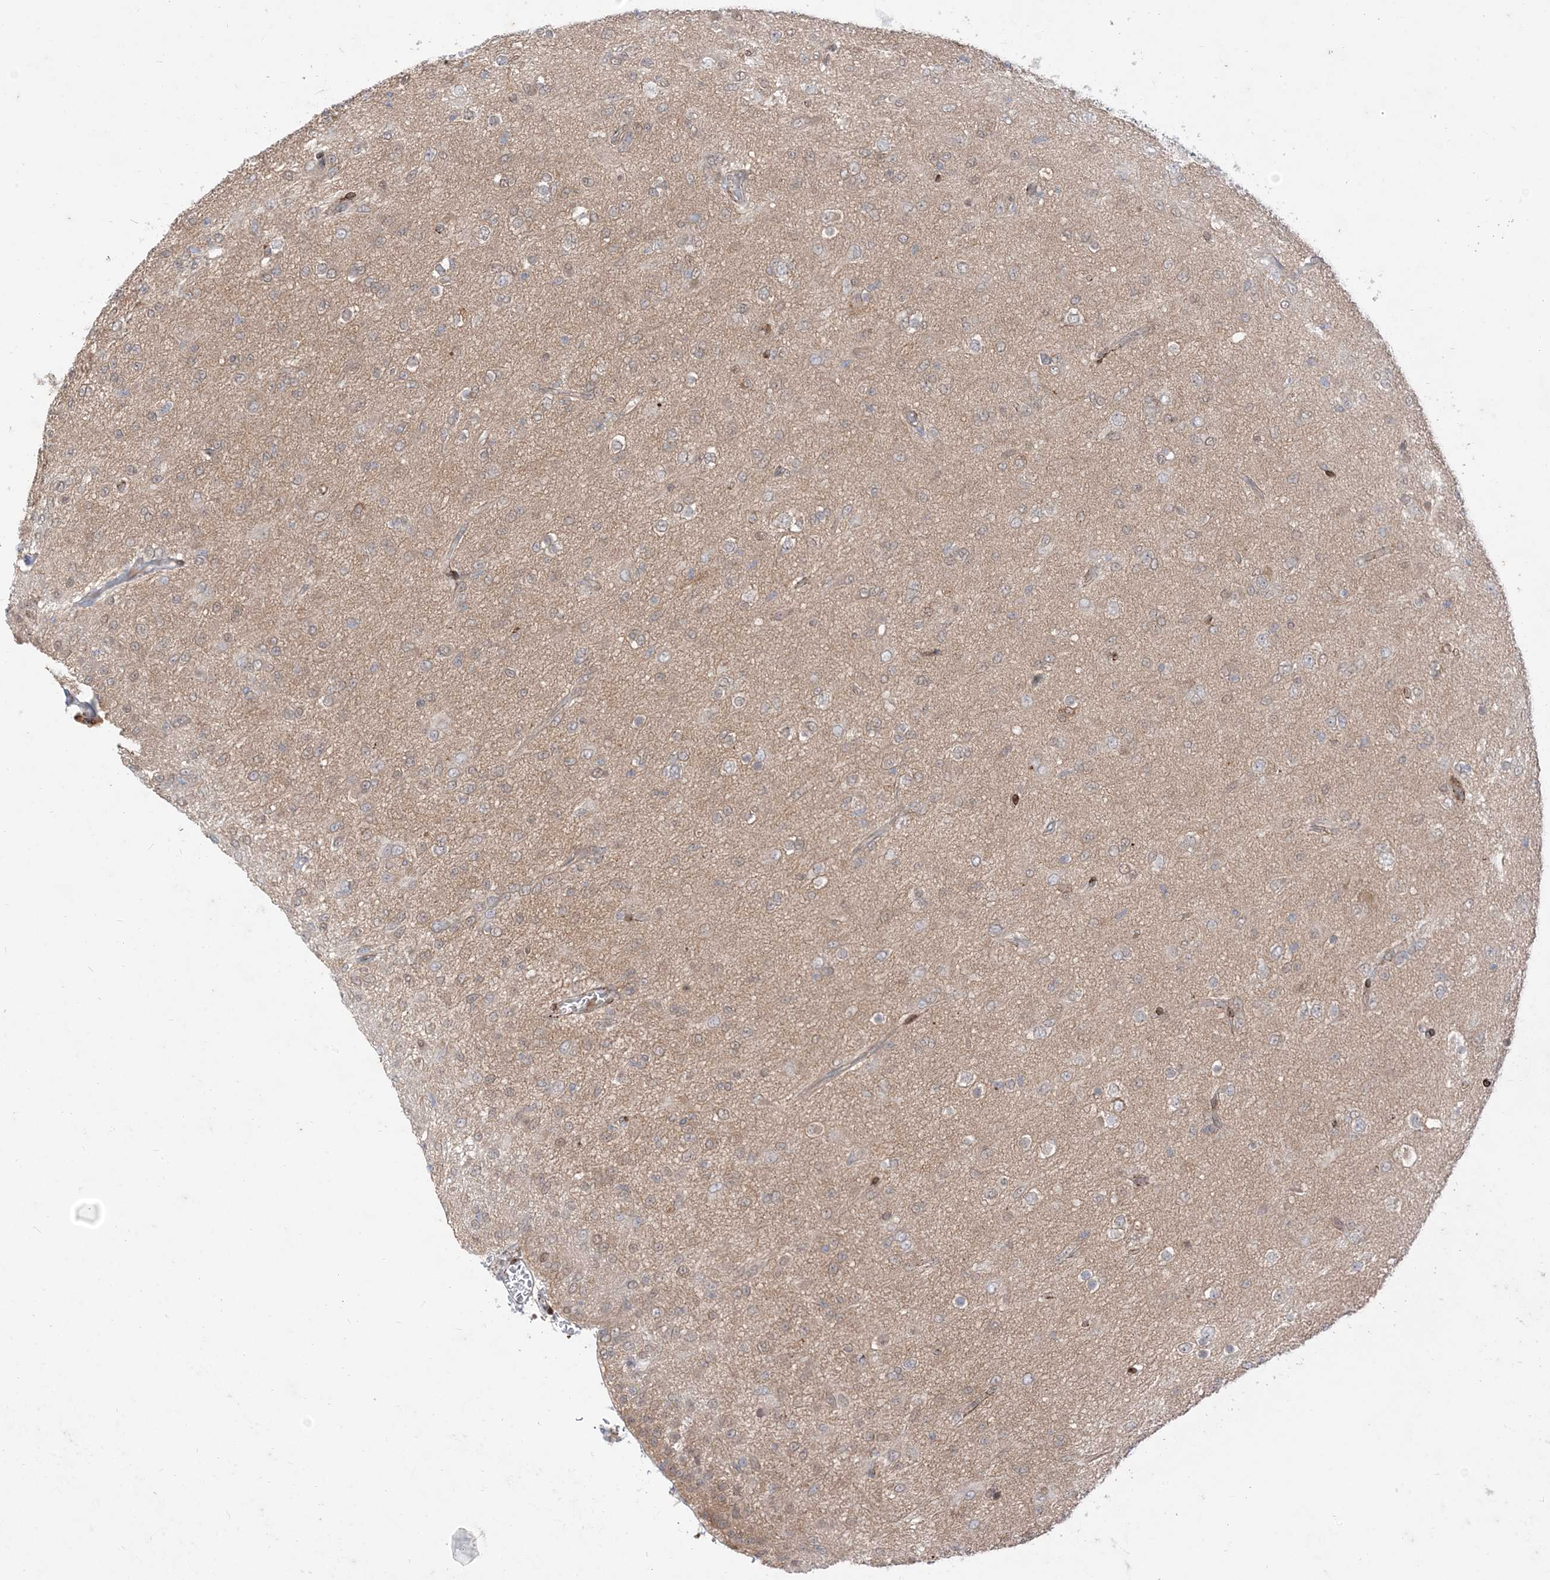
{"staining": {"intensity": "negative", "quantity": "none", "location": "none"}, "tissue": "glioma", "cell_type": "Tumor cells", "image_type": "cancer", "snomed": [{"axis": "morphology", "description": "Glioma, malignant, Low grade"}, {"axis": "topography", "description": "Brain"}], "caption": "DAB immunohistochemical staining of human glioma reveals no significant positivity in tumor cells.", "gene": "RIN1", "patient": {"sex": "male", "age": 65}}